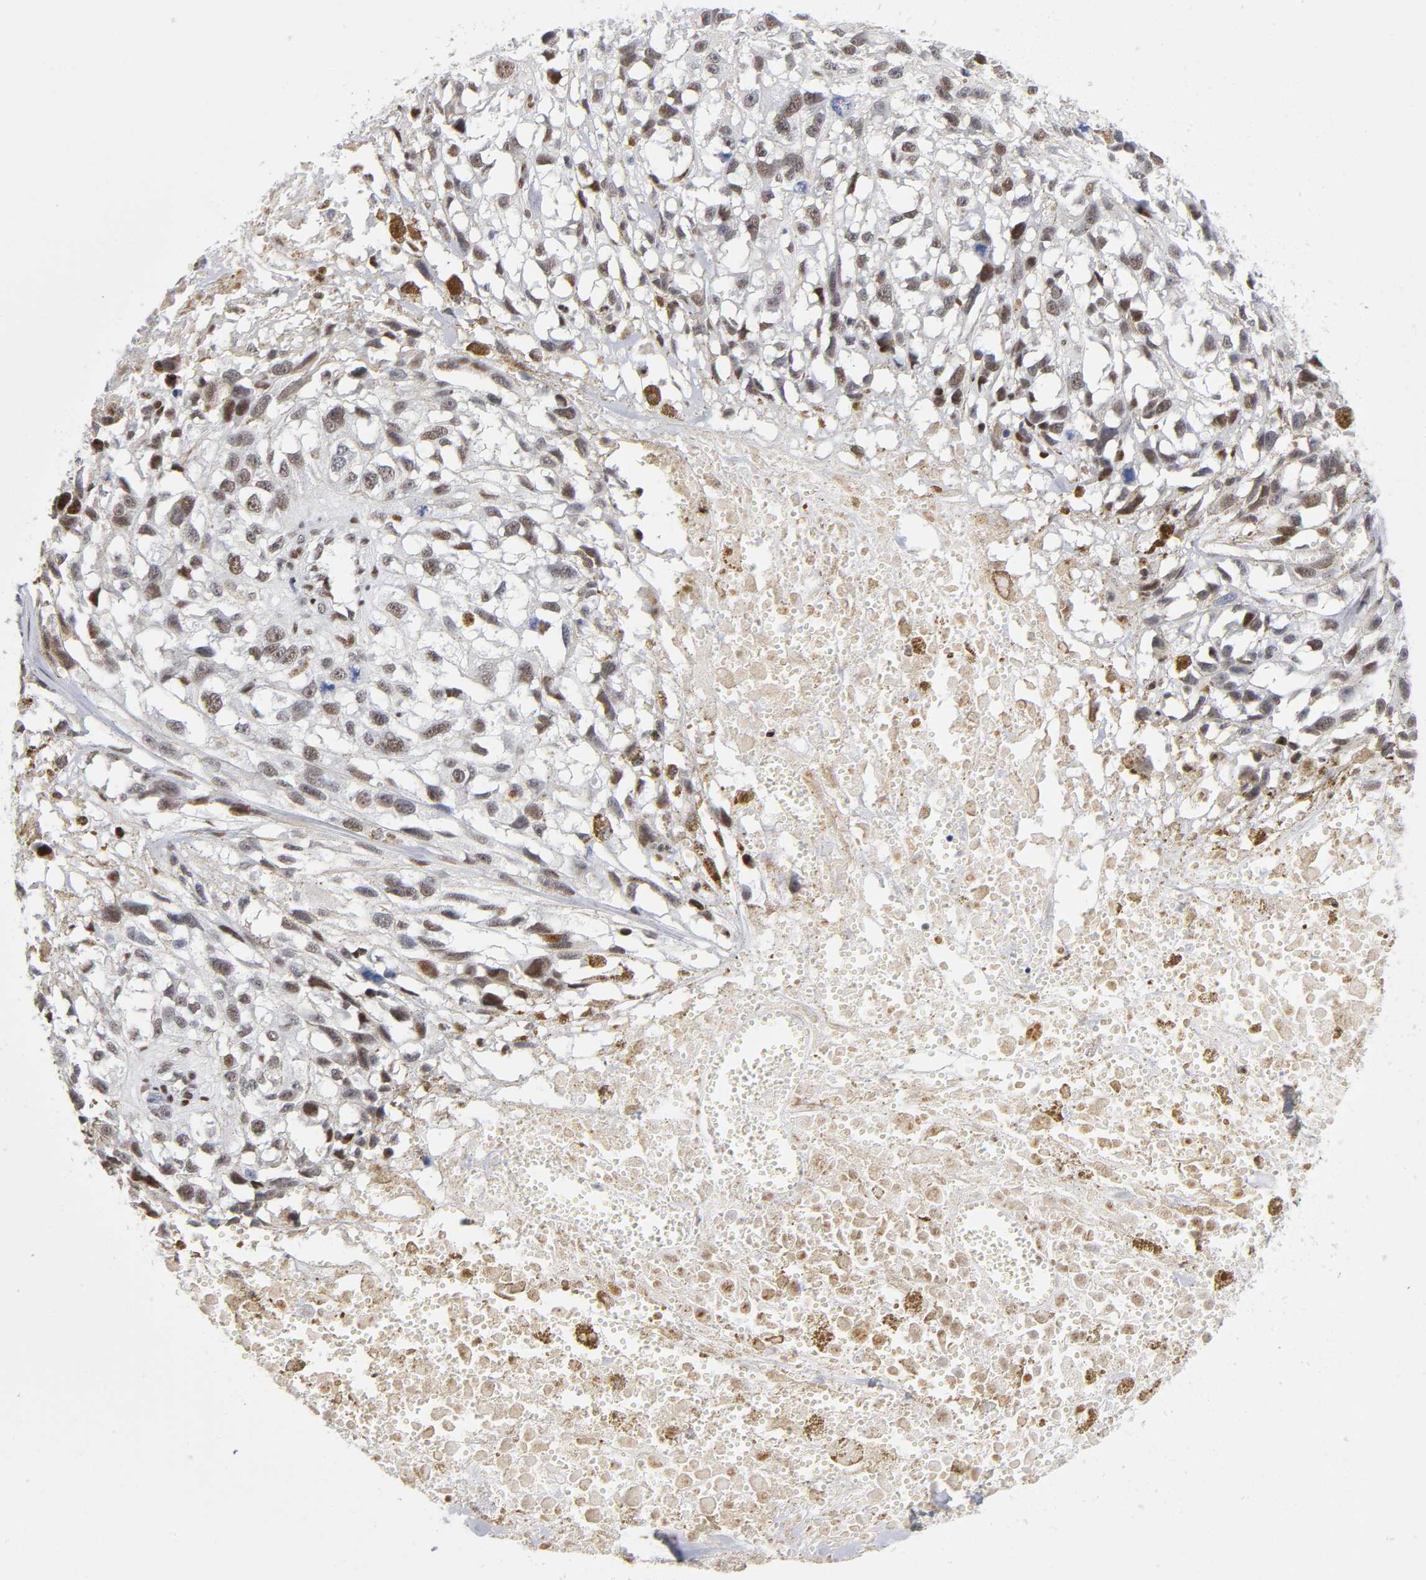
{"staining": {"intensity": "moderate", "quantity": ">75%", "location": "nuclear"}, "tissue": "melanoma", "cell_type": "Tumor cells", "image_type": "cancer", "snomed": [{"axis": "morphology", "description": "Malignant melanoma, Metastatic site"}, {"axis": "topography", "description": "Lymph node"}], "caption": "Malignant melanoma (metastatic site) tissue exhibits moderate nuclear staining in about >75% of tumor cells", "gene": "SP3", "patient": {"sex": "male", "age": 59}}